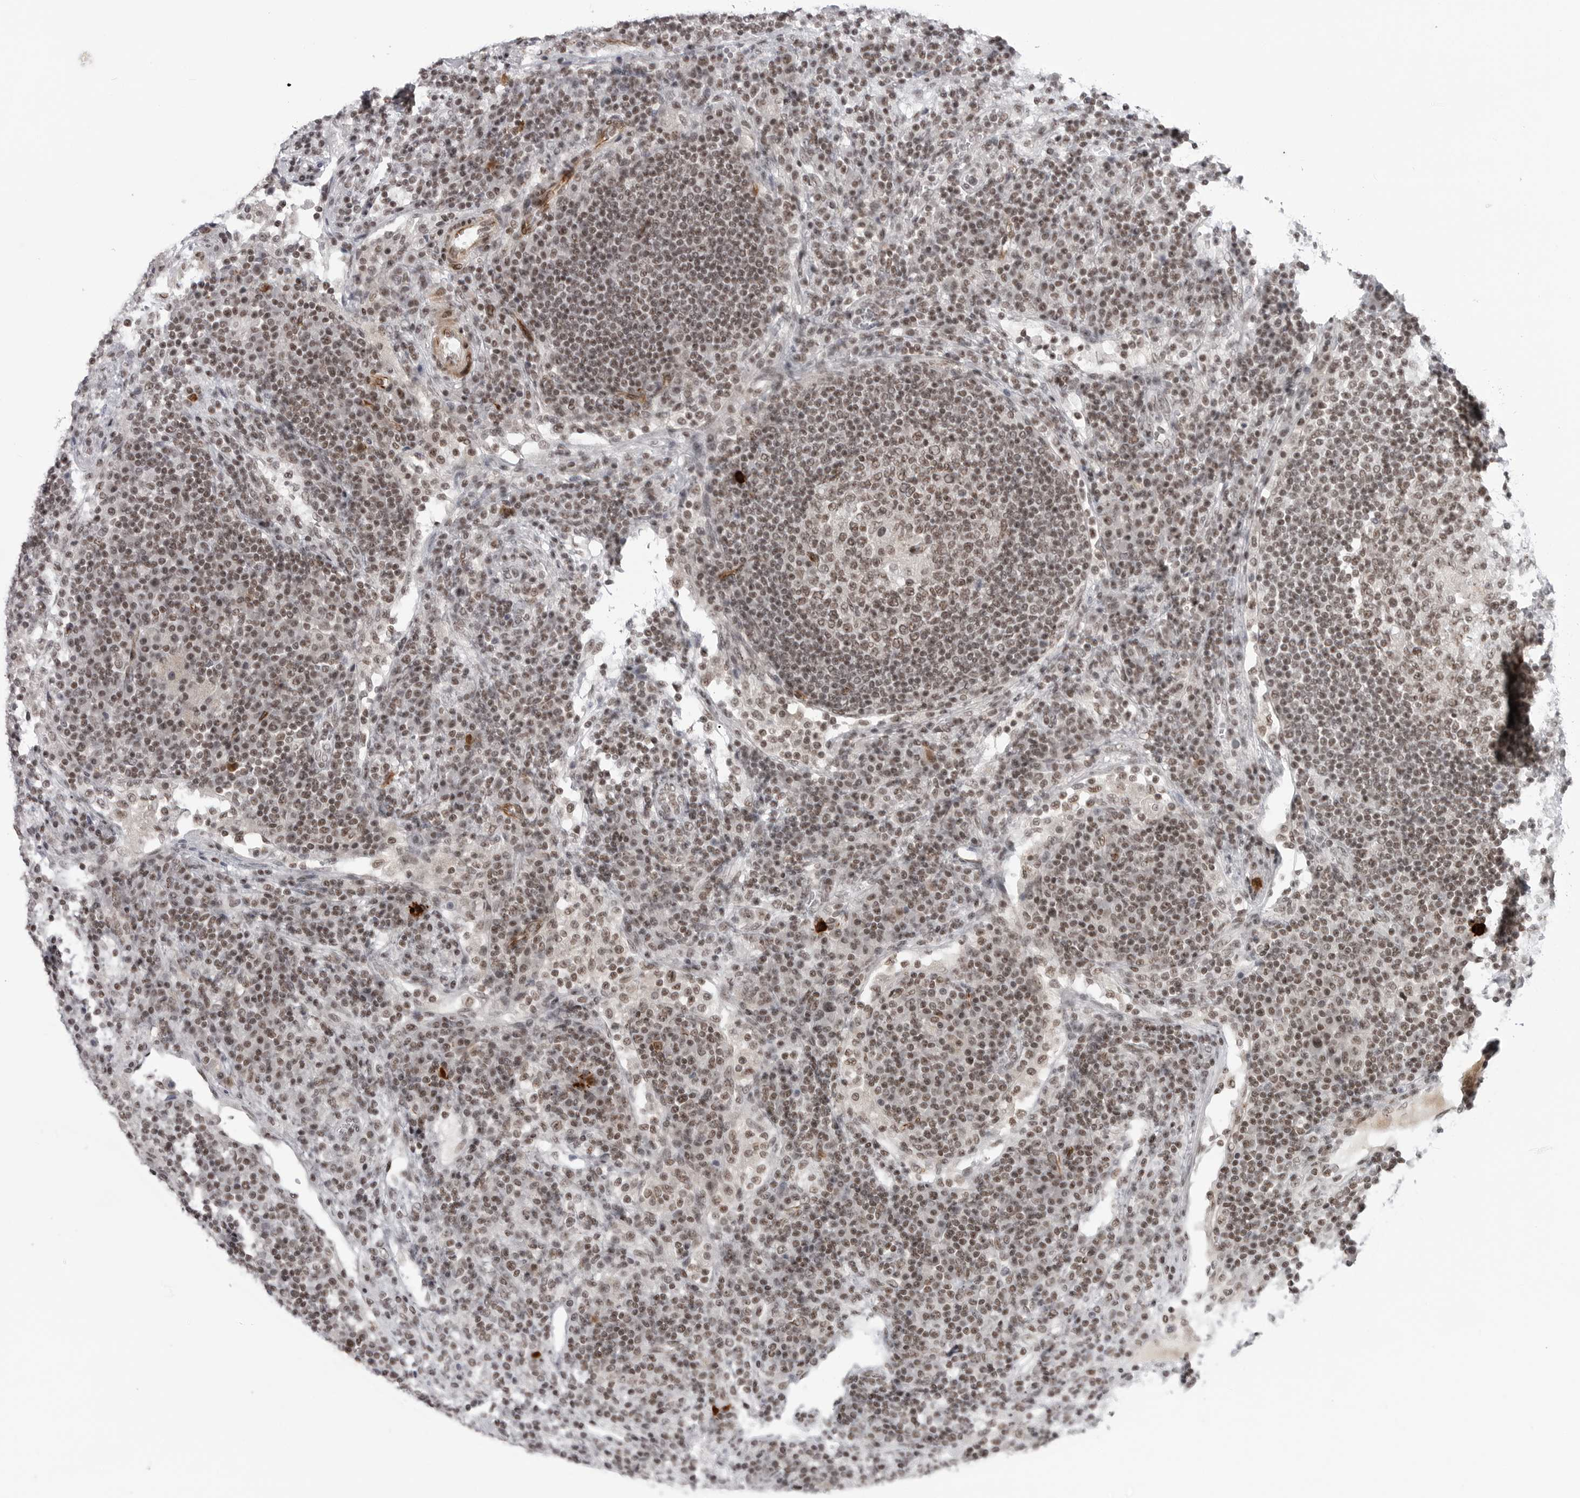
{"staining": {"intensity": "weak", "quantity": ">75%", "location": "nuclear"}, "tissue": "lymph node", "cell_type": "Germinal center cells", "image_type": "normal", "snomed": [{"axis": "morphology", "description": "Normal tissue, NOS"}, {"axis": "topography", "description": "Lymph node"}], "caption": "Immunohistochemistry (DAB (3,3'-diaminobenzidine)) staining of unremarkable human lymph node shows weak nuclear protein positivity in about >75% of germinal center cells. Immunohistochemistry stains the protein in brown and the nuclei are stained blue.", "gene": "TRIM66", "patient": {"sex": "female", "age": 53}}